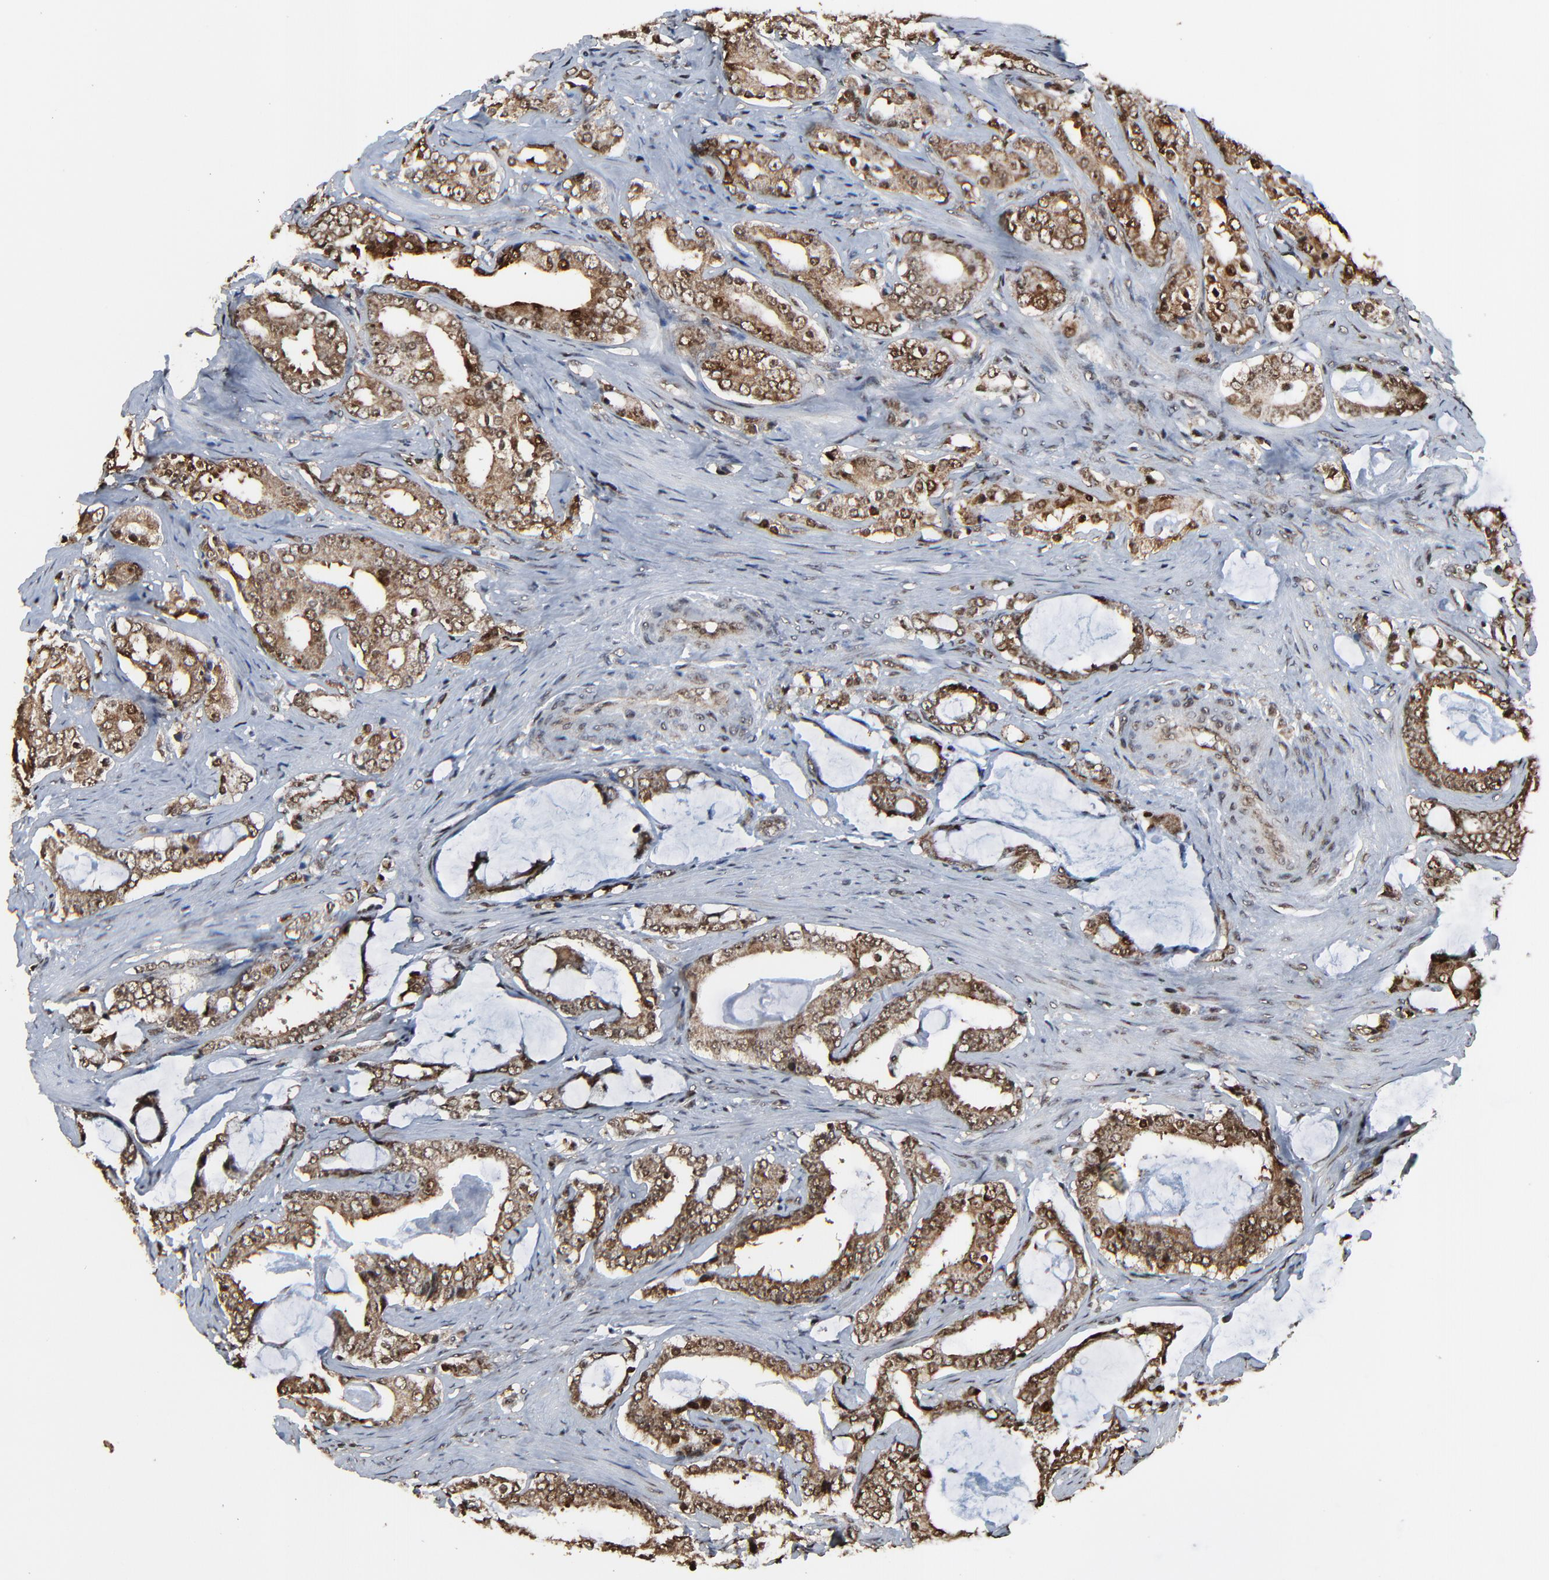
{"staining": {"intensity": "moderate", "quantity": "25%-75%", "location": "cytoplasmic/membranous,nuclear"}, "tissue": "prostate cancer", "cell_type": "Tumor cells", "image_type": "cancer", "snomed": [{"axis": "morphology", "description": "Adenocarcinoma, Low grade"}, {"axis": "topography", "description": "Prostate"}], "caption": "Prostate cancer (adenocarcinoma (low-grade)) stained for a protein demonstrates moderate cytoplasmic/membranous and nuclear positivity in tumor cells. (Brightfield microscopy of DAB IHC at high magnification).", "gene": "RHOJ", "patient": {"sex": "male", "age": 59}}